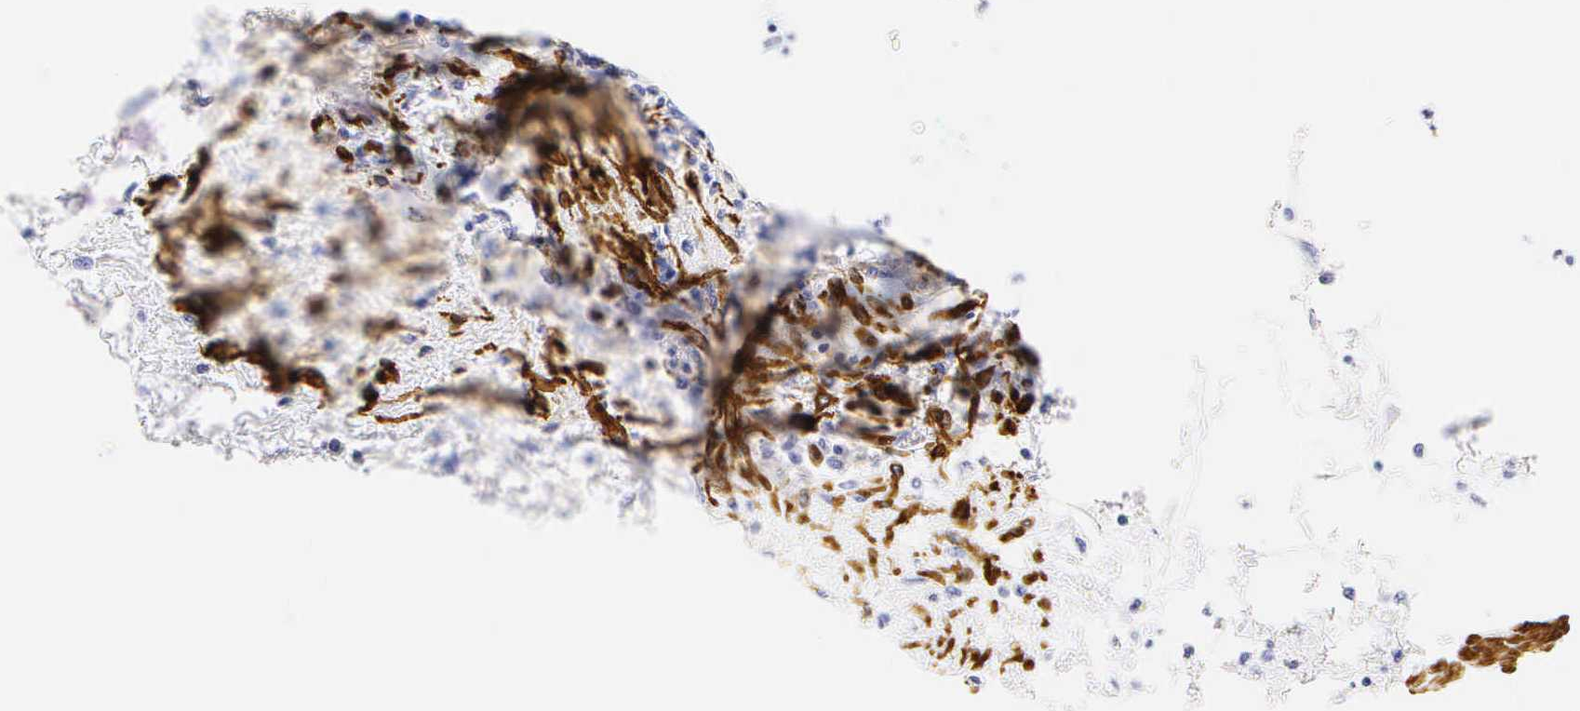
{"staining": {"intensity": "negative", "quantity": "none", "location": "none"}, "tissue": "cervical cancer", "cell_type": "Tumor cells", "image_type": "cancer", "snomed": [{"axis": "morphology", "description": "Squamous cell carcinoma, NOS"}, {"axis": "topography", "description": "Cervix"}], "caption": "Immunohistochemistry (IHC) micrograph of human cervical squamous cell carcinoma stained for a protein (brown), which demonstrates no staining in tumor cells.", "gene": "CALD1", "patient": {"sex": "female", "age": 57}}